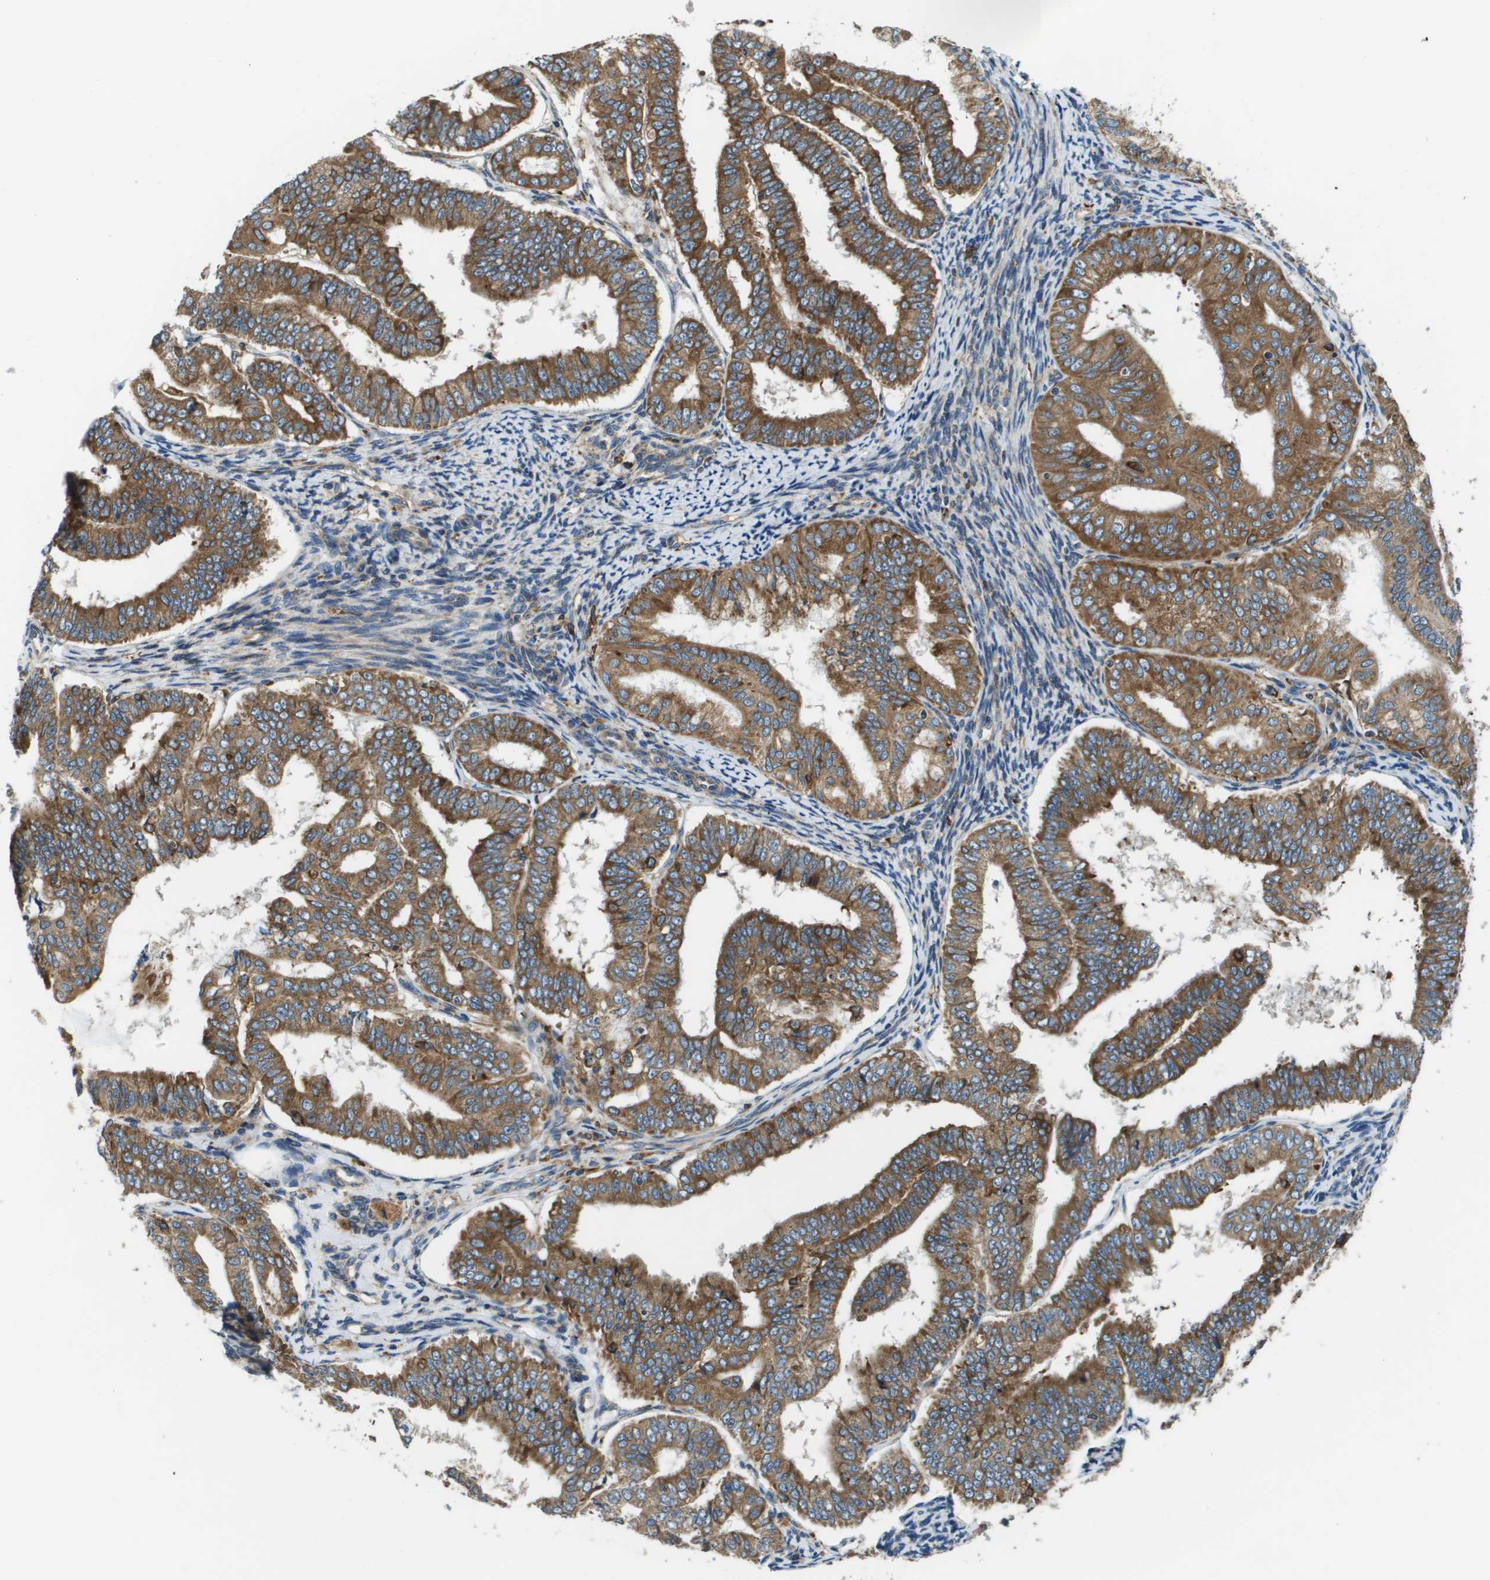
{"staining": {"intensity": "moderate", "quantity": ">75%", "location": "cytoplasmic/membranous"}, "tissue": "endometrial cancer", "cell_type": "Tumor cells", "image_type": "cancer", "snomed": [{"axis": "morphology", "description": "Adenocarcinoma, NOS"}, {"axis": "topography", "description": "Endometrium"}], "caption": "Endometrial adenocarcinoma tissue reveals moderate cytoplasmic/membranous staining in approximately >75% of tumor cells", "gene": "CNPY3", "patient": {"sex": "female", "age": 63}}